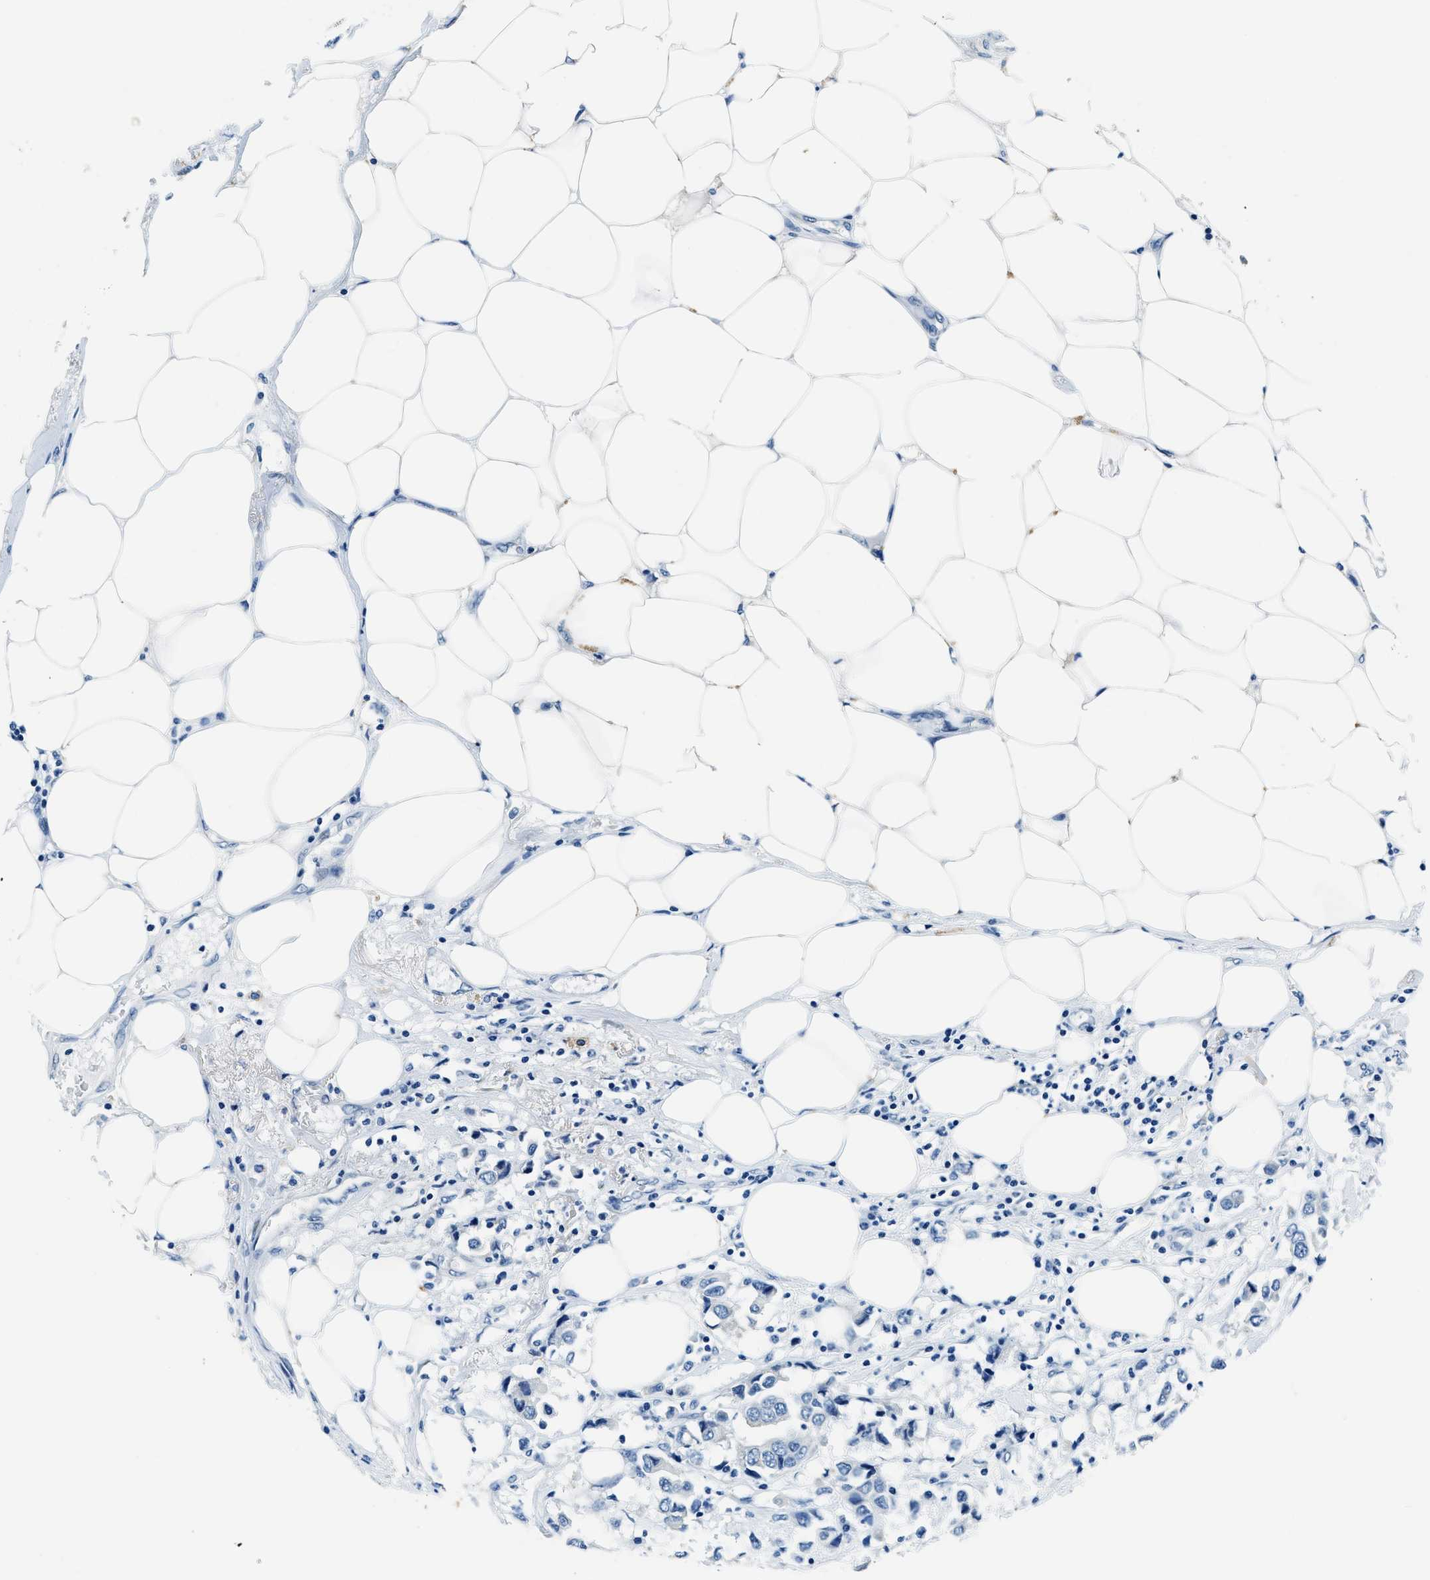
{"staining": {"intensity": "negative", "quantity": "none", "location": "none"}, "tissue": "breast cancer", "cell_type": "Tumor cells", "image_type": "cancer", "snomed": [{"axis": "morphology", "description": "Duct carcinoma"}, {"axis": "topography", "description": "Breast"}], "caption": "DAB (3,3'-diaminobenzidine) immunohistochemical staining of breast intraductal carcinoma shows no significant positivity in tumor cells.", "gene": "UBAC2", "patient": {"sex": "female", "age": 80}}